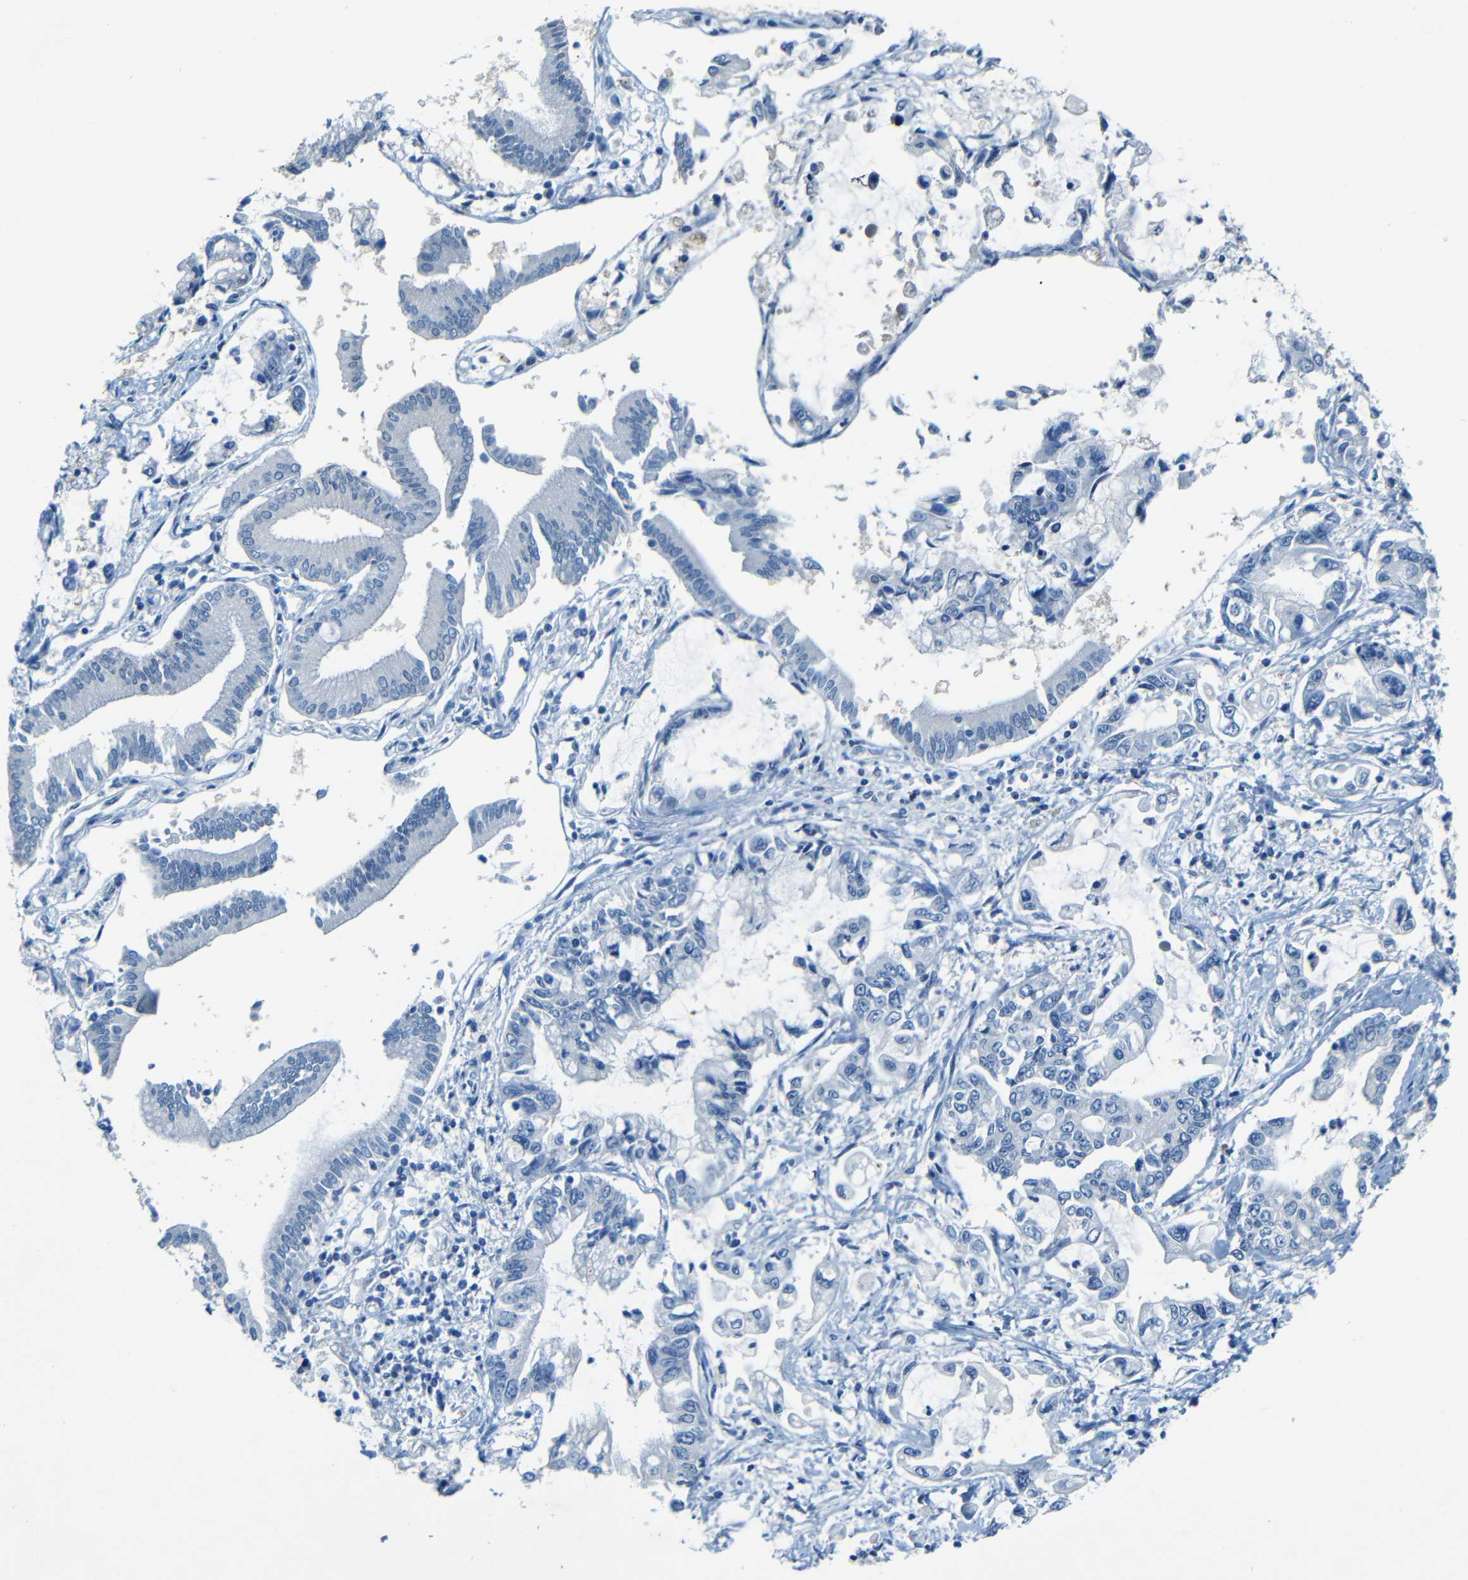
{"staining": {"intensity": "negative", "quantity": "none", "location": "none"}, "tissue": "pancreatic cancer", "cell_type": "Tumor cells", "image_type": "cancer", "snomed": [{"axis": "morphology", "description": "Adenocarcinoma, NOS"}, {"axis": "topography", "description": "Pancreas"}], "caption": "The immunohistochemistry (IHC) photomicrograph has no significant positivity in tumor cells of pancreatic cancer tissue.", "gene": "ZMAT1", "patient": {"sex": "male", "age": 56}}